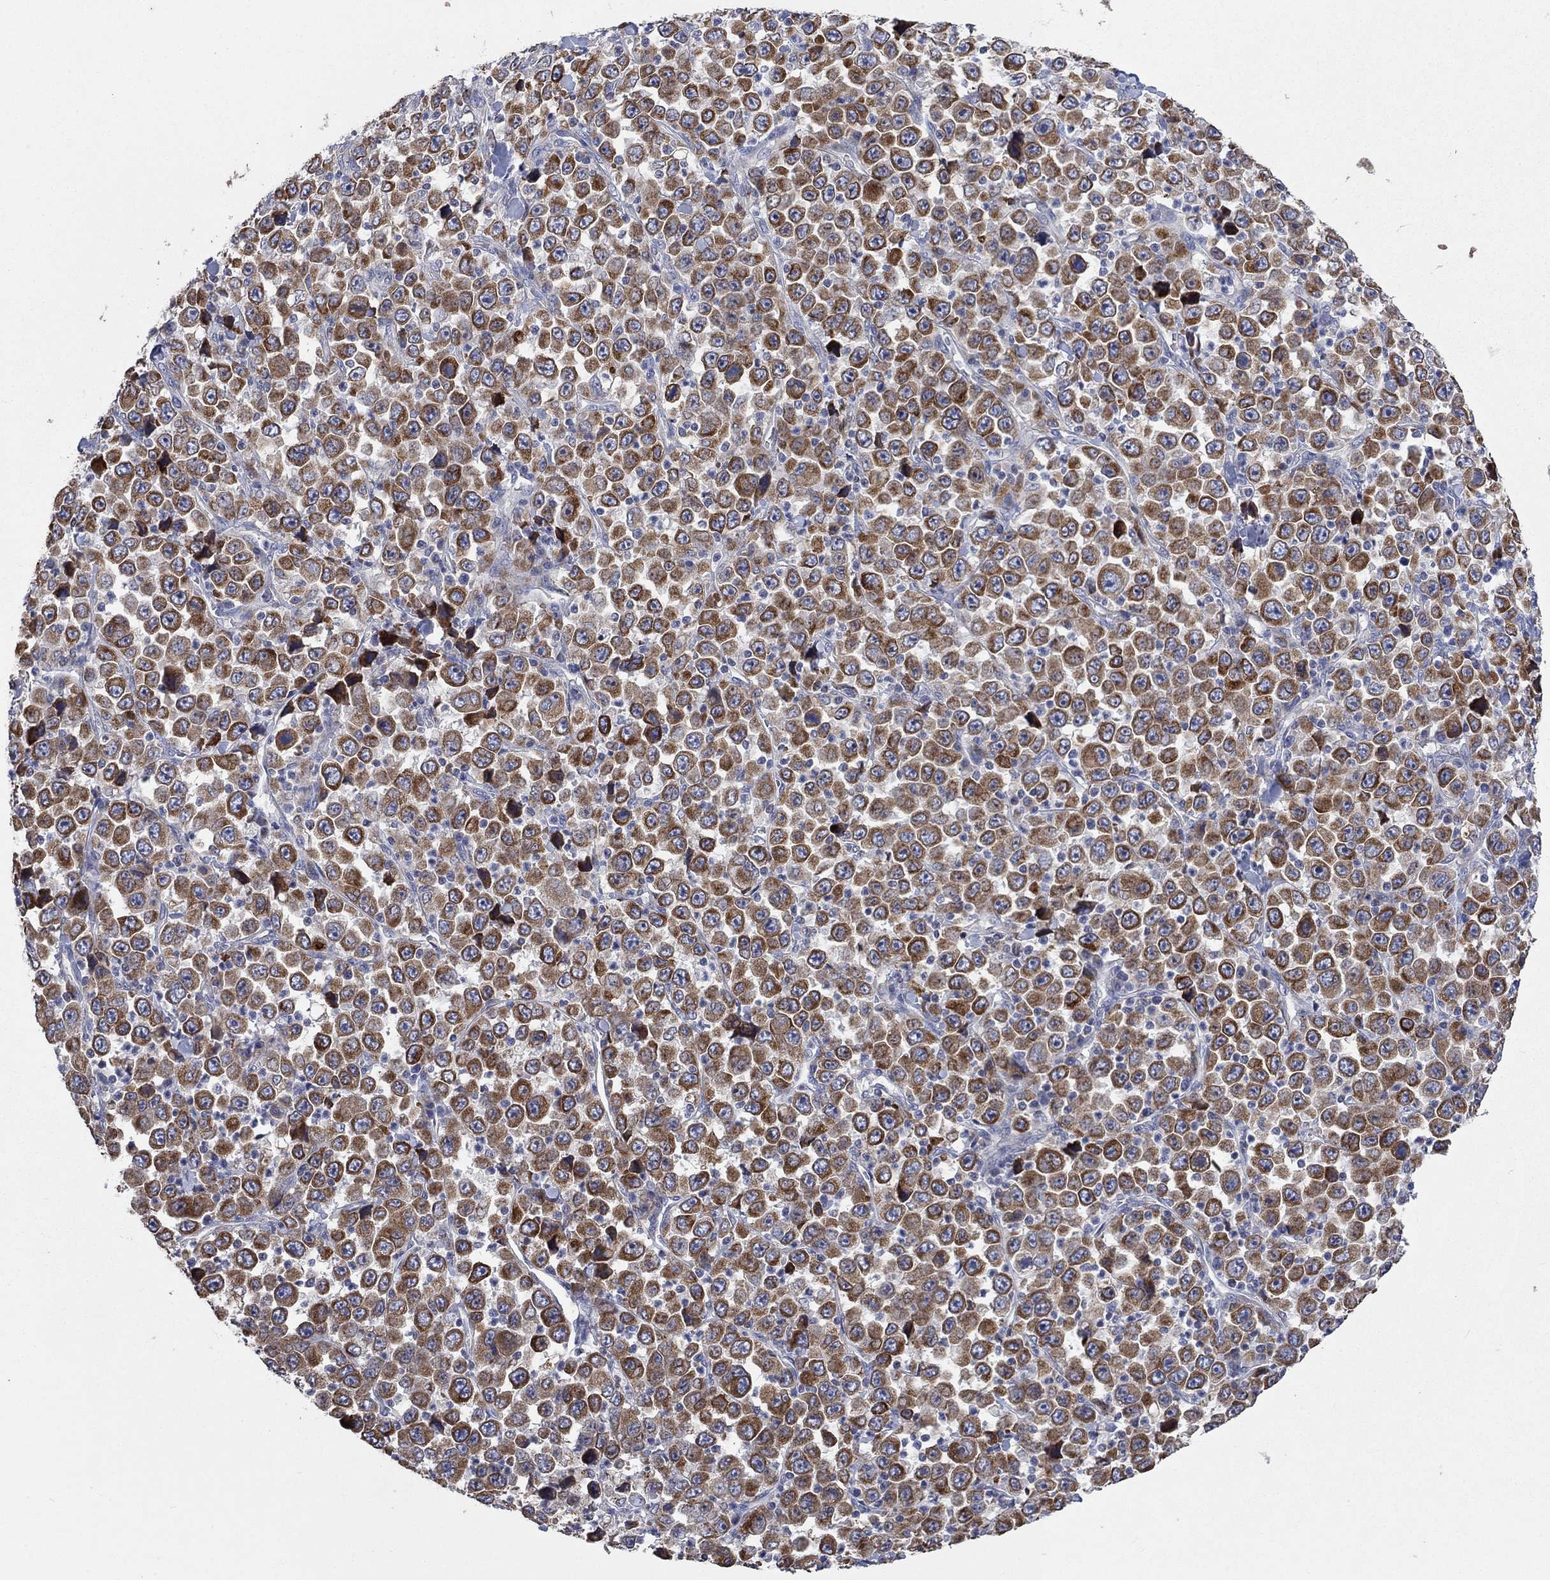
{"staining": {"intensity": "strong", "quantity": ">75%", "location": "cytoplasmic/membranous"}, "tissue": "stomach cancer", "cell_type": "Tumor cells", "image_type": "cancer", "snomed": [{"axis": "morphology", "description": "Normal tissue, NOS"}, {"axis": "morphology", "description": "Adenocarcinoma, NOS"}, {"axis": "topography", "description": "Stomach, upper"}, {"axis": "topography", "description": "Stomach"}], "caption": "Brown immunohistochemical staining in human stomach cancer (adenocarcinoma) exhibits strong cytoplasmic/membranous expression in approximately >75% of tumor cells. (brown staining indicates protein expression, while blue staining denotes nuclei).", "gene": "UGT8", "patient": {"sex": "male", "age": 59}}